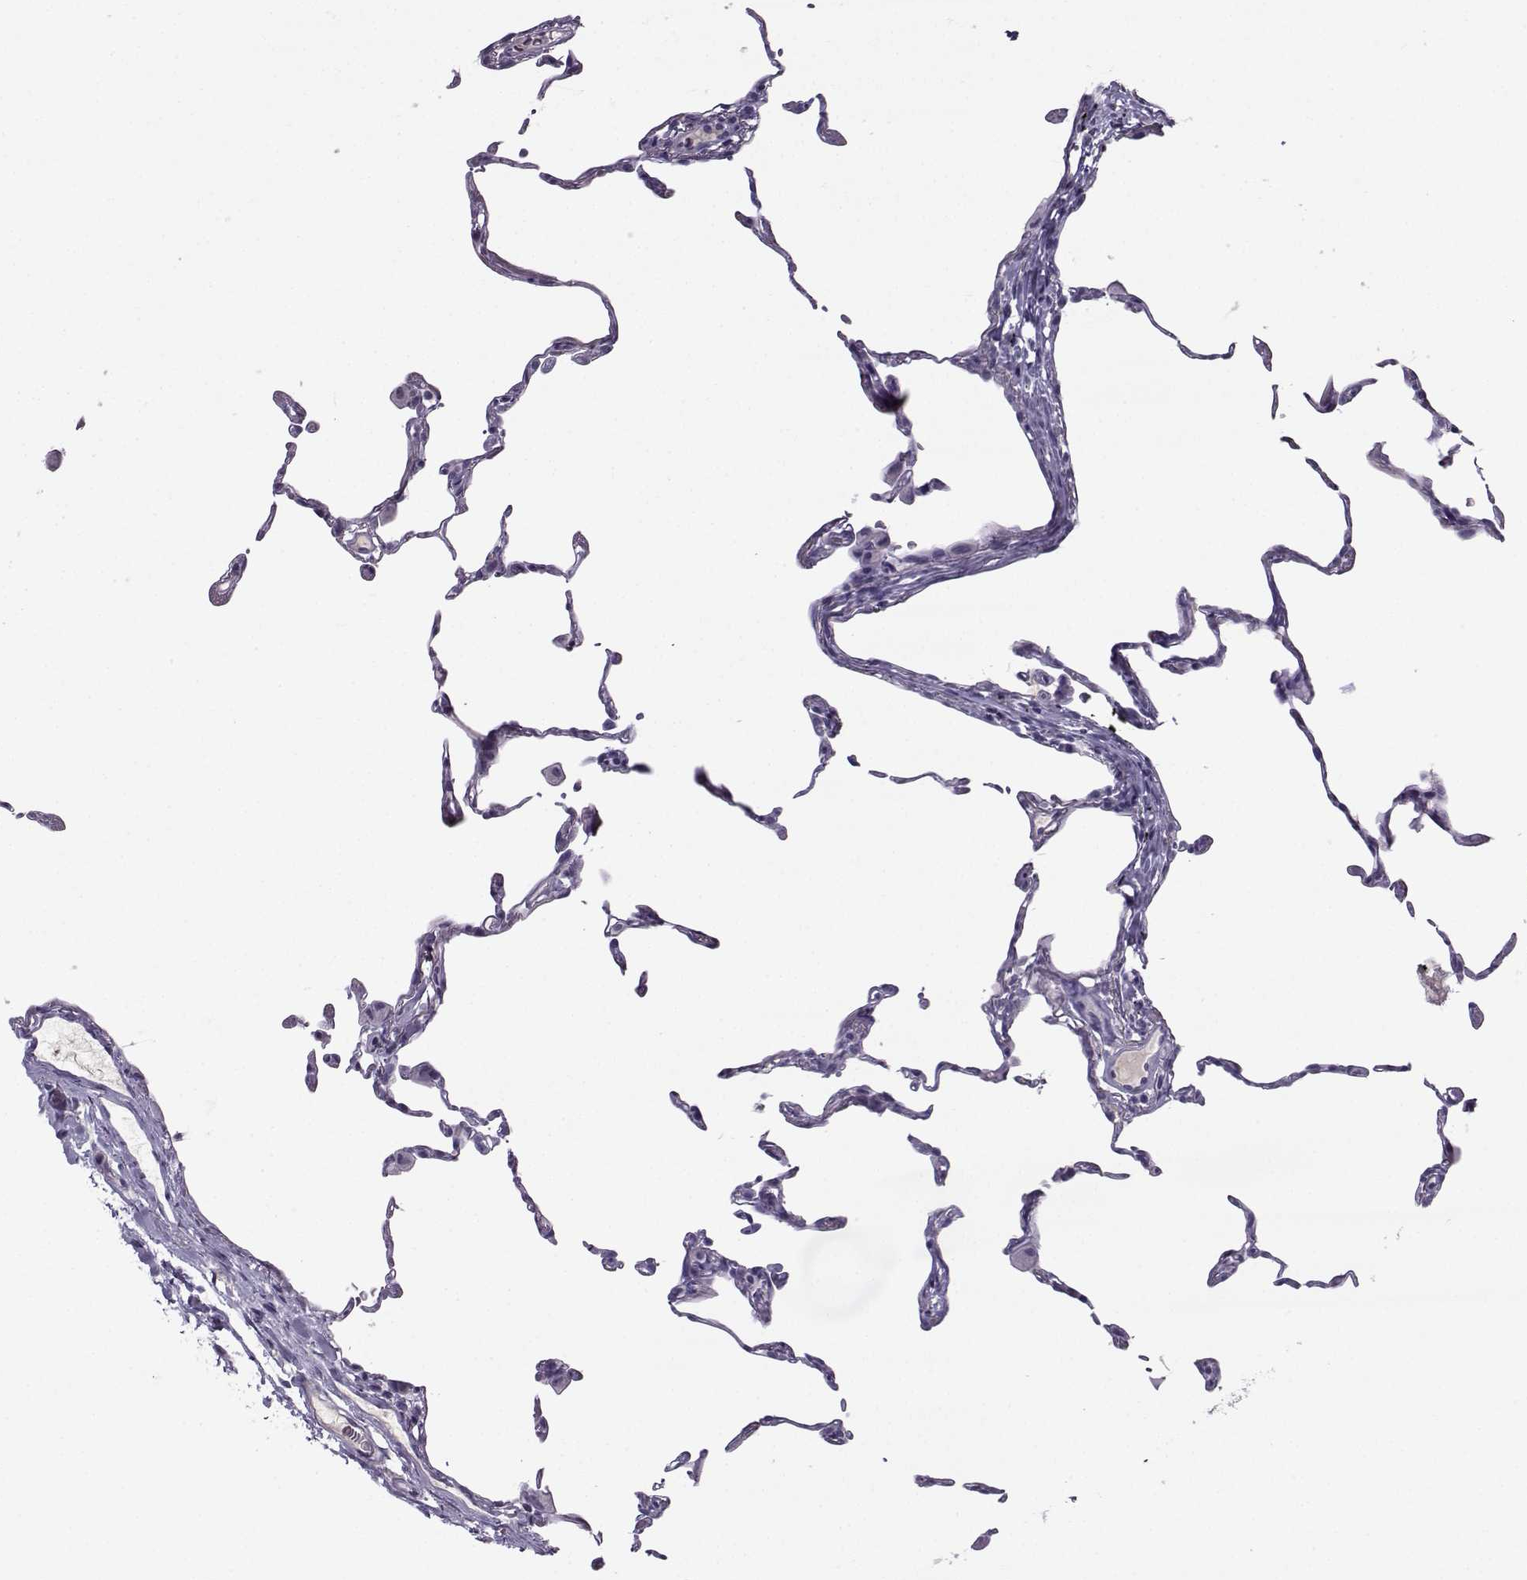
{"staining": {"intensity": "negative", "quantity": "none", "location": "none"}, "tissue": "lung", "cell_type": "Alveolar cells", "image_type": "normal", "snomed": [{"axis": "morphology", "description": "Normal tissue, NOS"}, {"axis": "topography", "description": "Lung"}], "caption": "Immunohistochemistry photomicrograph of benign lung: lung stained with DAB (3,3'-diaminobenzidine) shows no significant protein expression in alveolar cells.", "gene": "ARMC2", "patient": {"sex": "female", "age": 57}}